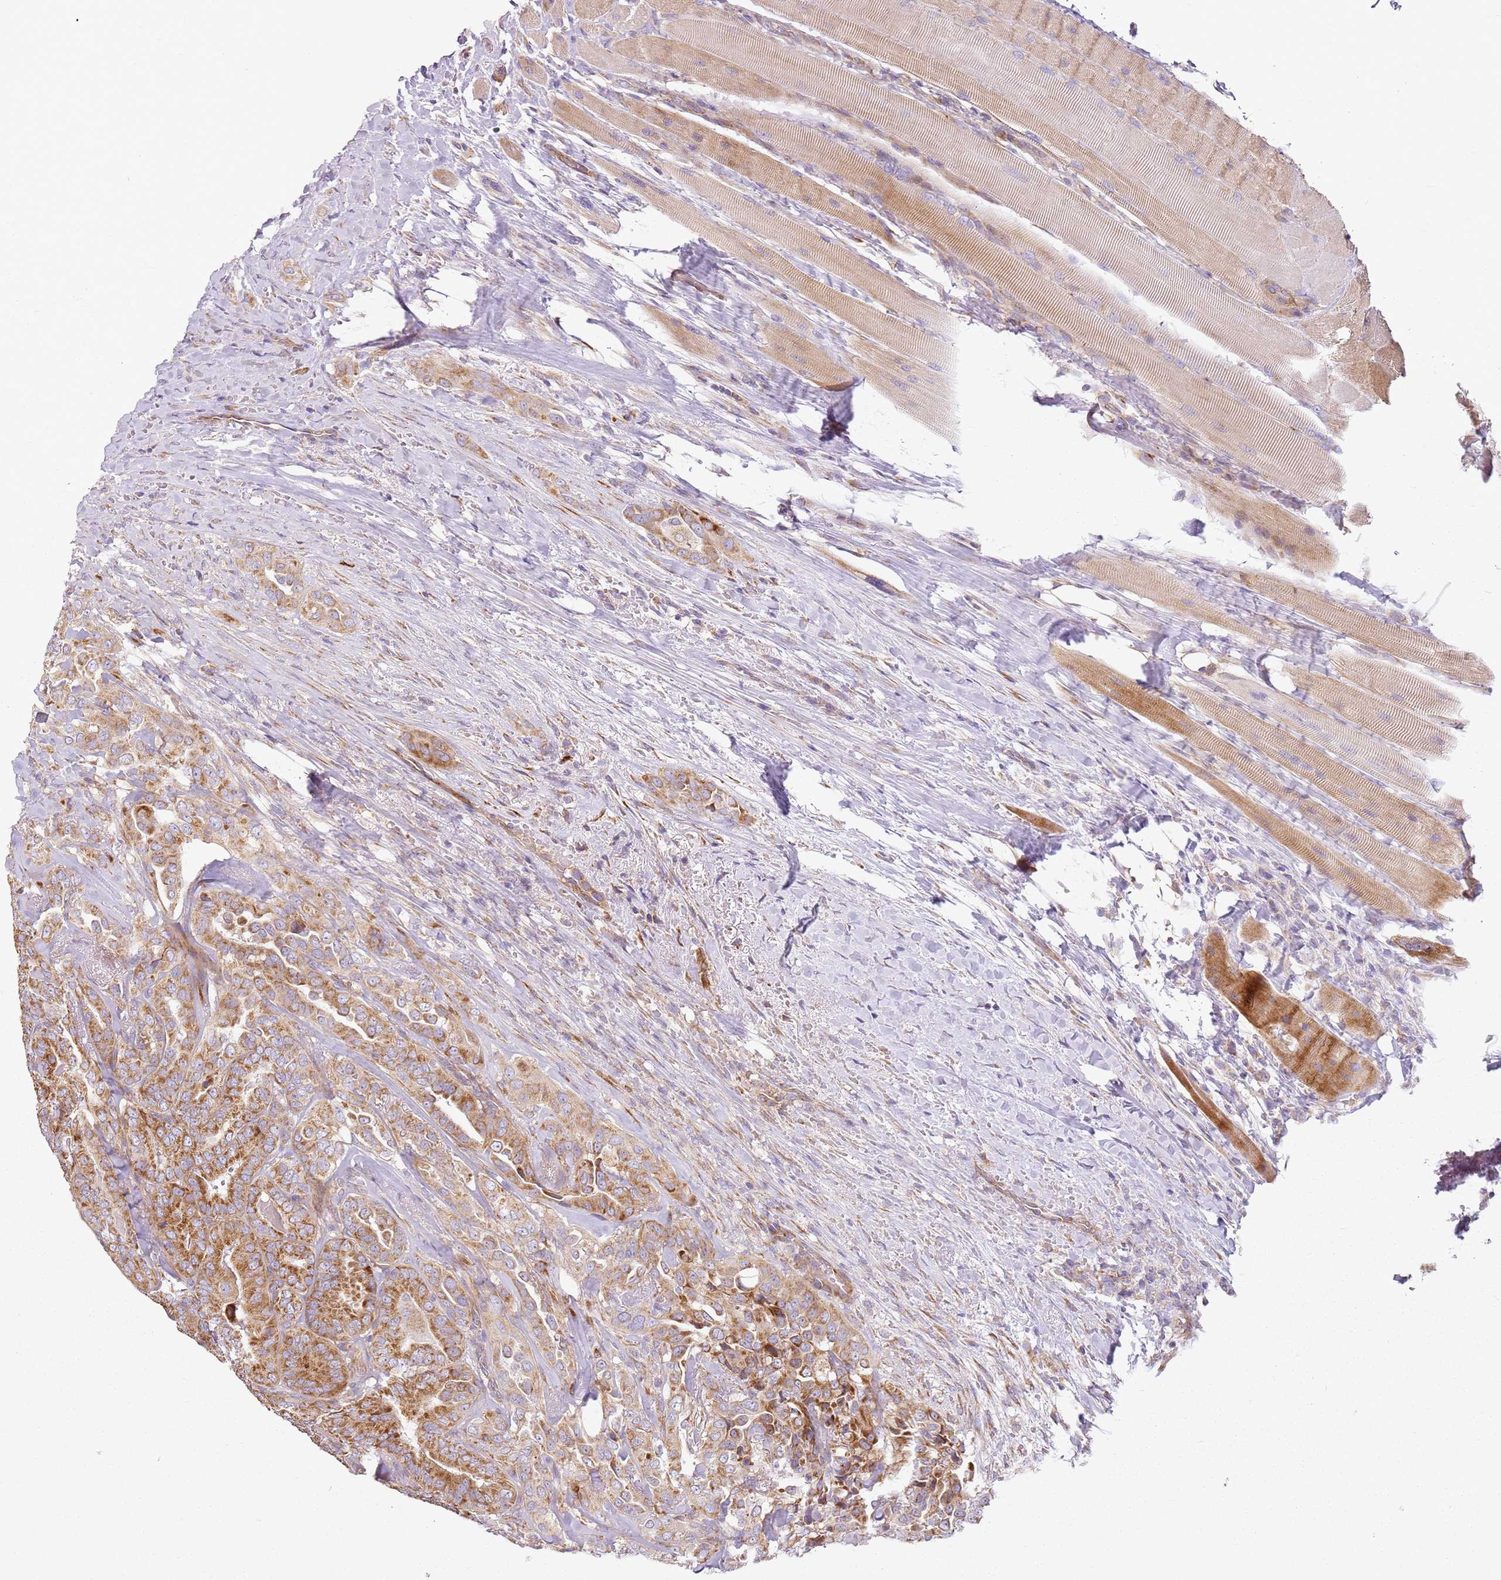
{"staining": {"intensity": "moderate", "quantity": ">75%", "location": "cytoplasmic/membranous"}, "tissue": "thyroid cancer", "cell_type": "Tumor cells", "image_type": "cancer", "snomed": [{"axis": "morphology", "description": "Papillary adenocarcinoma, NOS"}, {"axis": "topography", "description": "Thyroid gland"}], "caption": "This histopathology image shows IHC staining of thyroid cancer, with medium moderate cytoplasmic/membranous expression in about >75% of tumor cells.", "gene": "TMEM200C", "patient": {"sex": "male", "age": 61}}